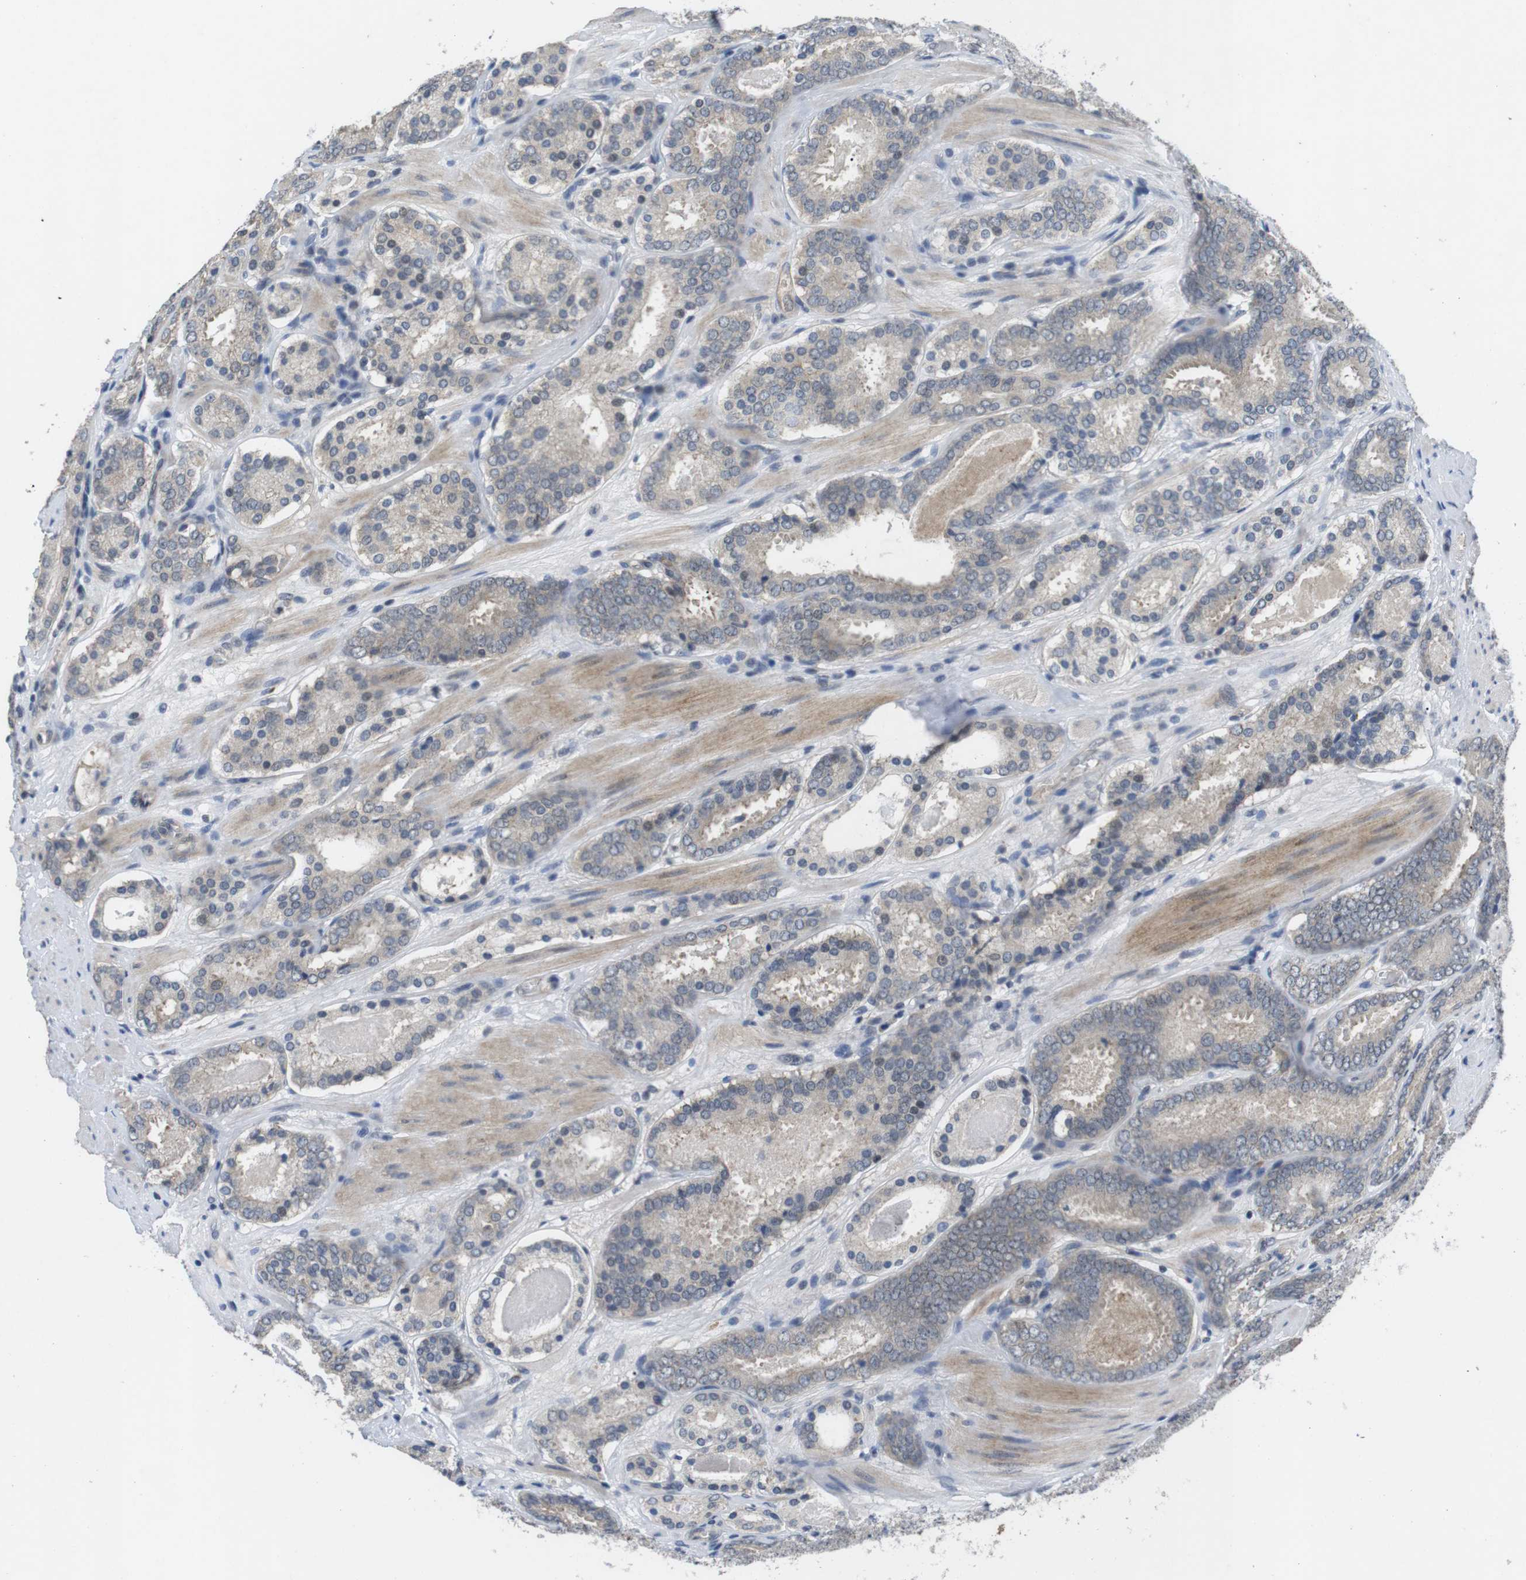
{"staining": {"intensity": "weak", "quantity": "<25%", "location": "cytoplasmic/membranous"}, "tissue": "prostate cancer", "cell_type": "Tumor cells", "image_type": "cancer", "snomed": [{"axis": "morphology", "description": "Adenocarcinoma, Low grade"}, {"axis": "topography", "description": "Prostate"}], "caption": "An immunohistochemistry (IHC) micrograph of prostate cancer is shown. There is no staining in tumor cells of prostate cancer.", "gene": "NECTIN1", "patient": {"sex": "male", "age": 69}}